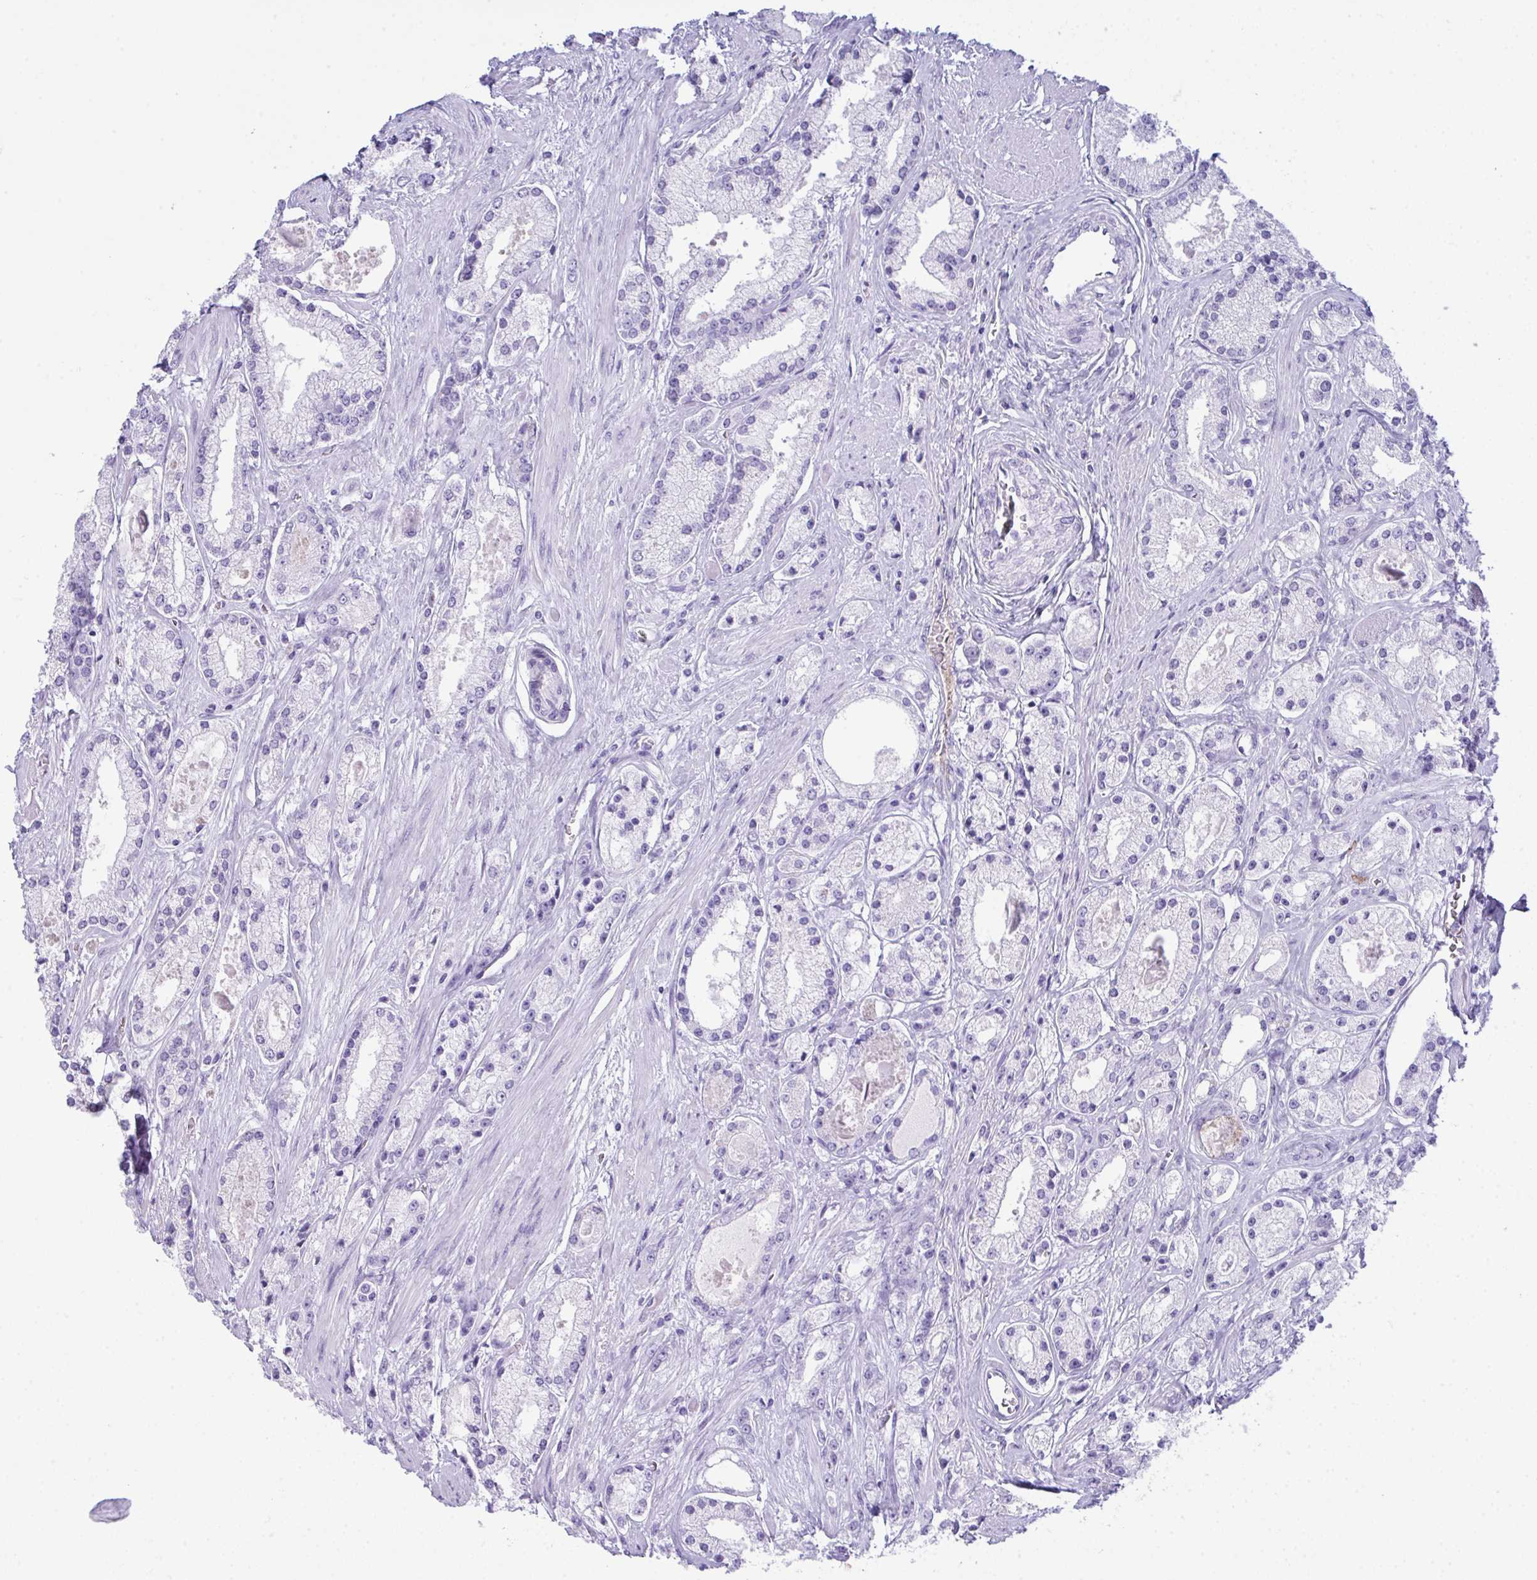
{"staining": {"intensity": "negative", "quantity": "none", "location": "none"}, "tissue": "prostate cancer", "cell_type": "Tumor cells", "image_type": "cancer", "snomed": [{"axis": "morphology", "description": "Adenocarcinoma, High grade"}, {"axis": "topography", "description": "Prostate"}], "caption": "Immunohistochemistry micrograph of high-grade adenocarcinoma (prostate) stained for a protein (brown), which demonstrates no expression in tumor cells.", "gene": "JCHAIN", "patient": {"sex": "male", "age": 67}}